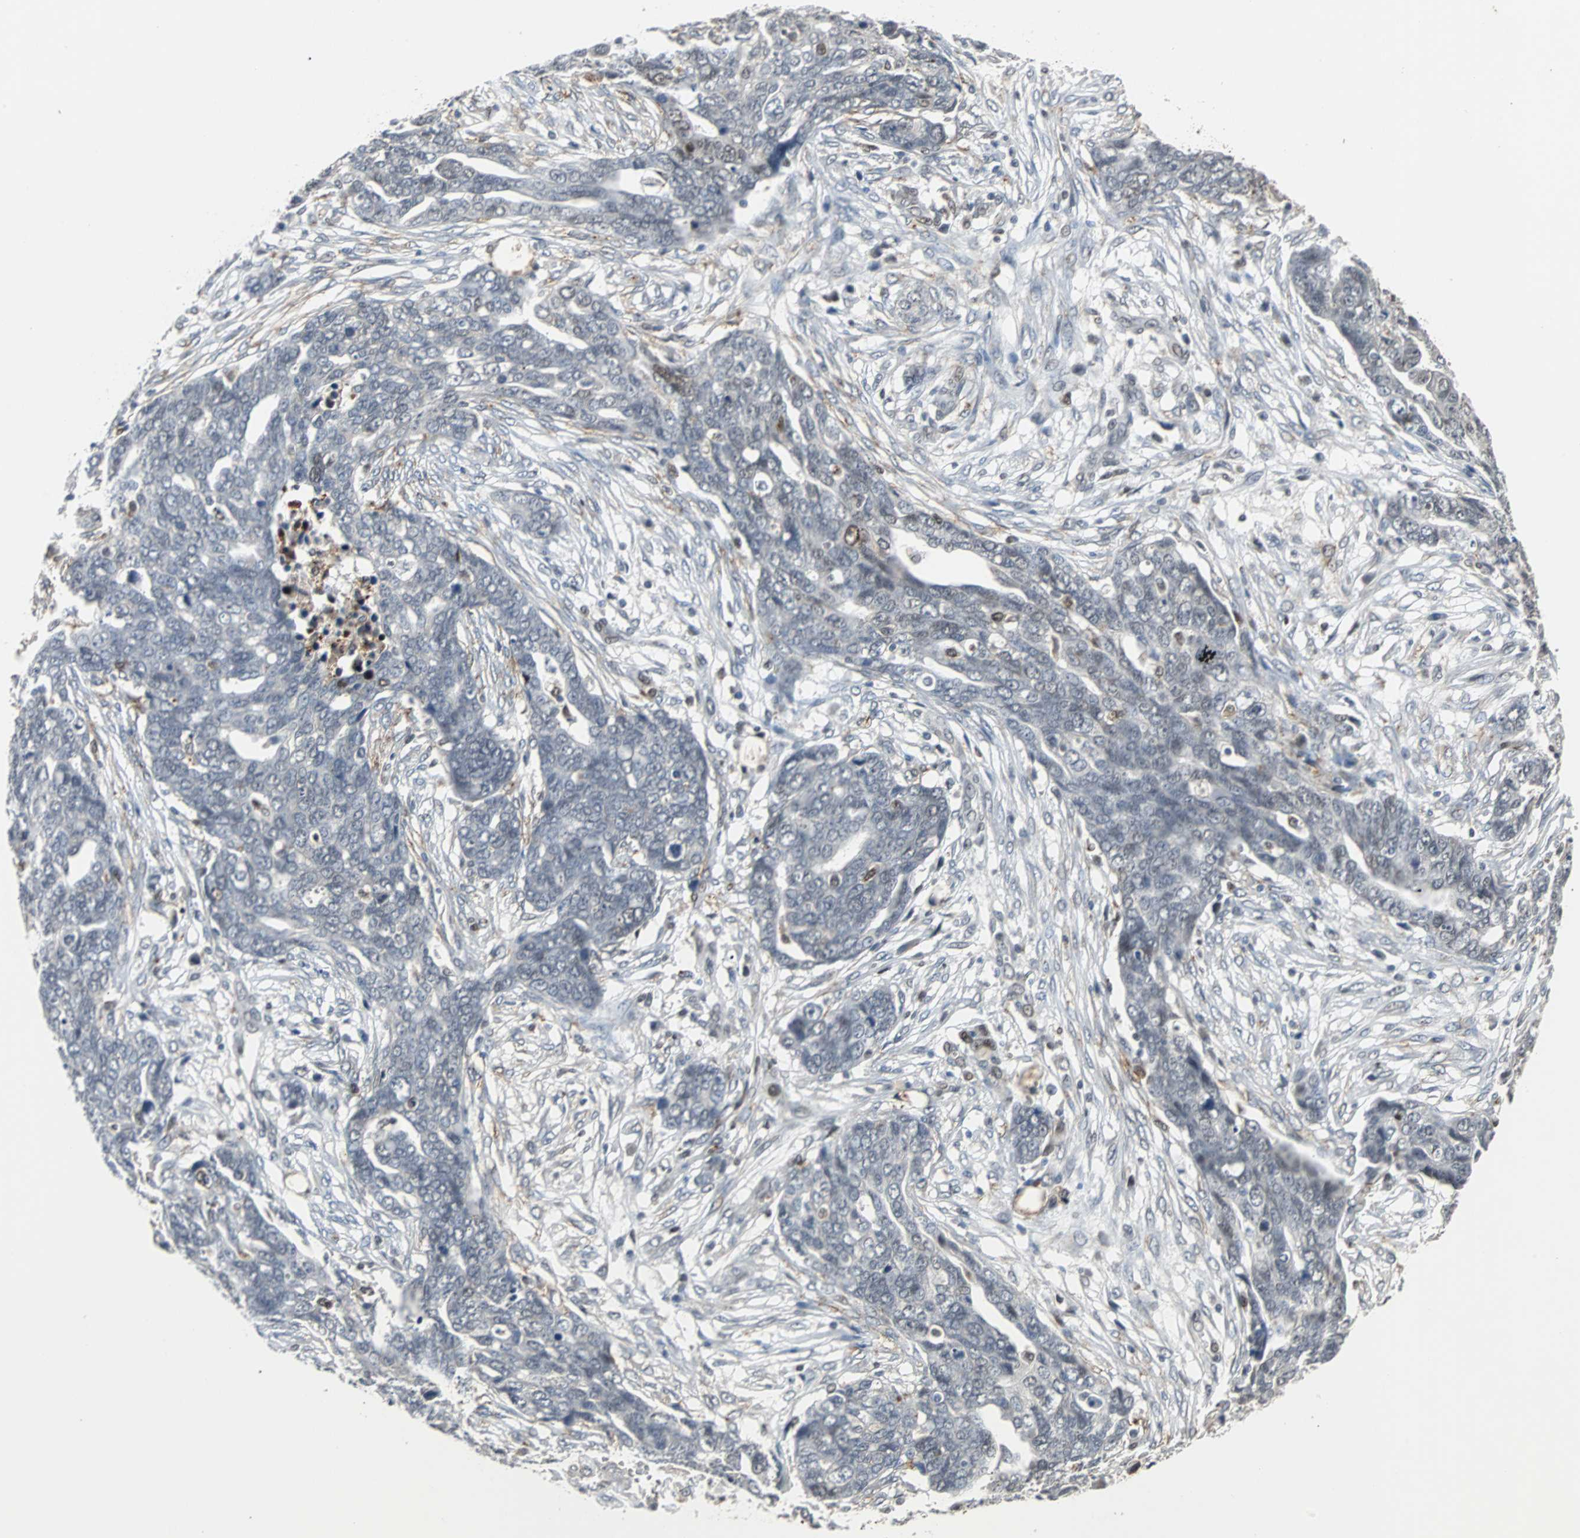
{"staining": {"intensity": "moderate", "quantity": "<25%", "location": "nuclear"}, "tissue": "ovarian cancer", "cell_type": "Tumor cells", "image_type": "cancer", "snomed": [{"axis": "morphology", "description": "Normal tissue, NOS"}, {"axis": "morphology", "description": "Cystadenocarcinoma, serous, NOS"}, {"axis": "topography", "description": "Fallopian tube"}, {"axis": "topography", "description": "Ovary"}], "caption": "Human ovarian cancer stained for a protein (brown) exhibits moderate nuclear positive staining in approximately <25% of tumor cells.", "gene": "HLX", "patient": {"sex": "female", "age": 56}}